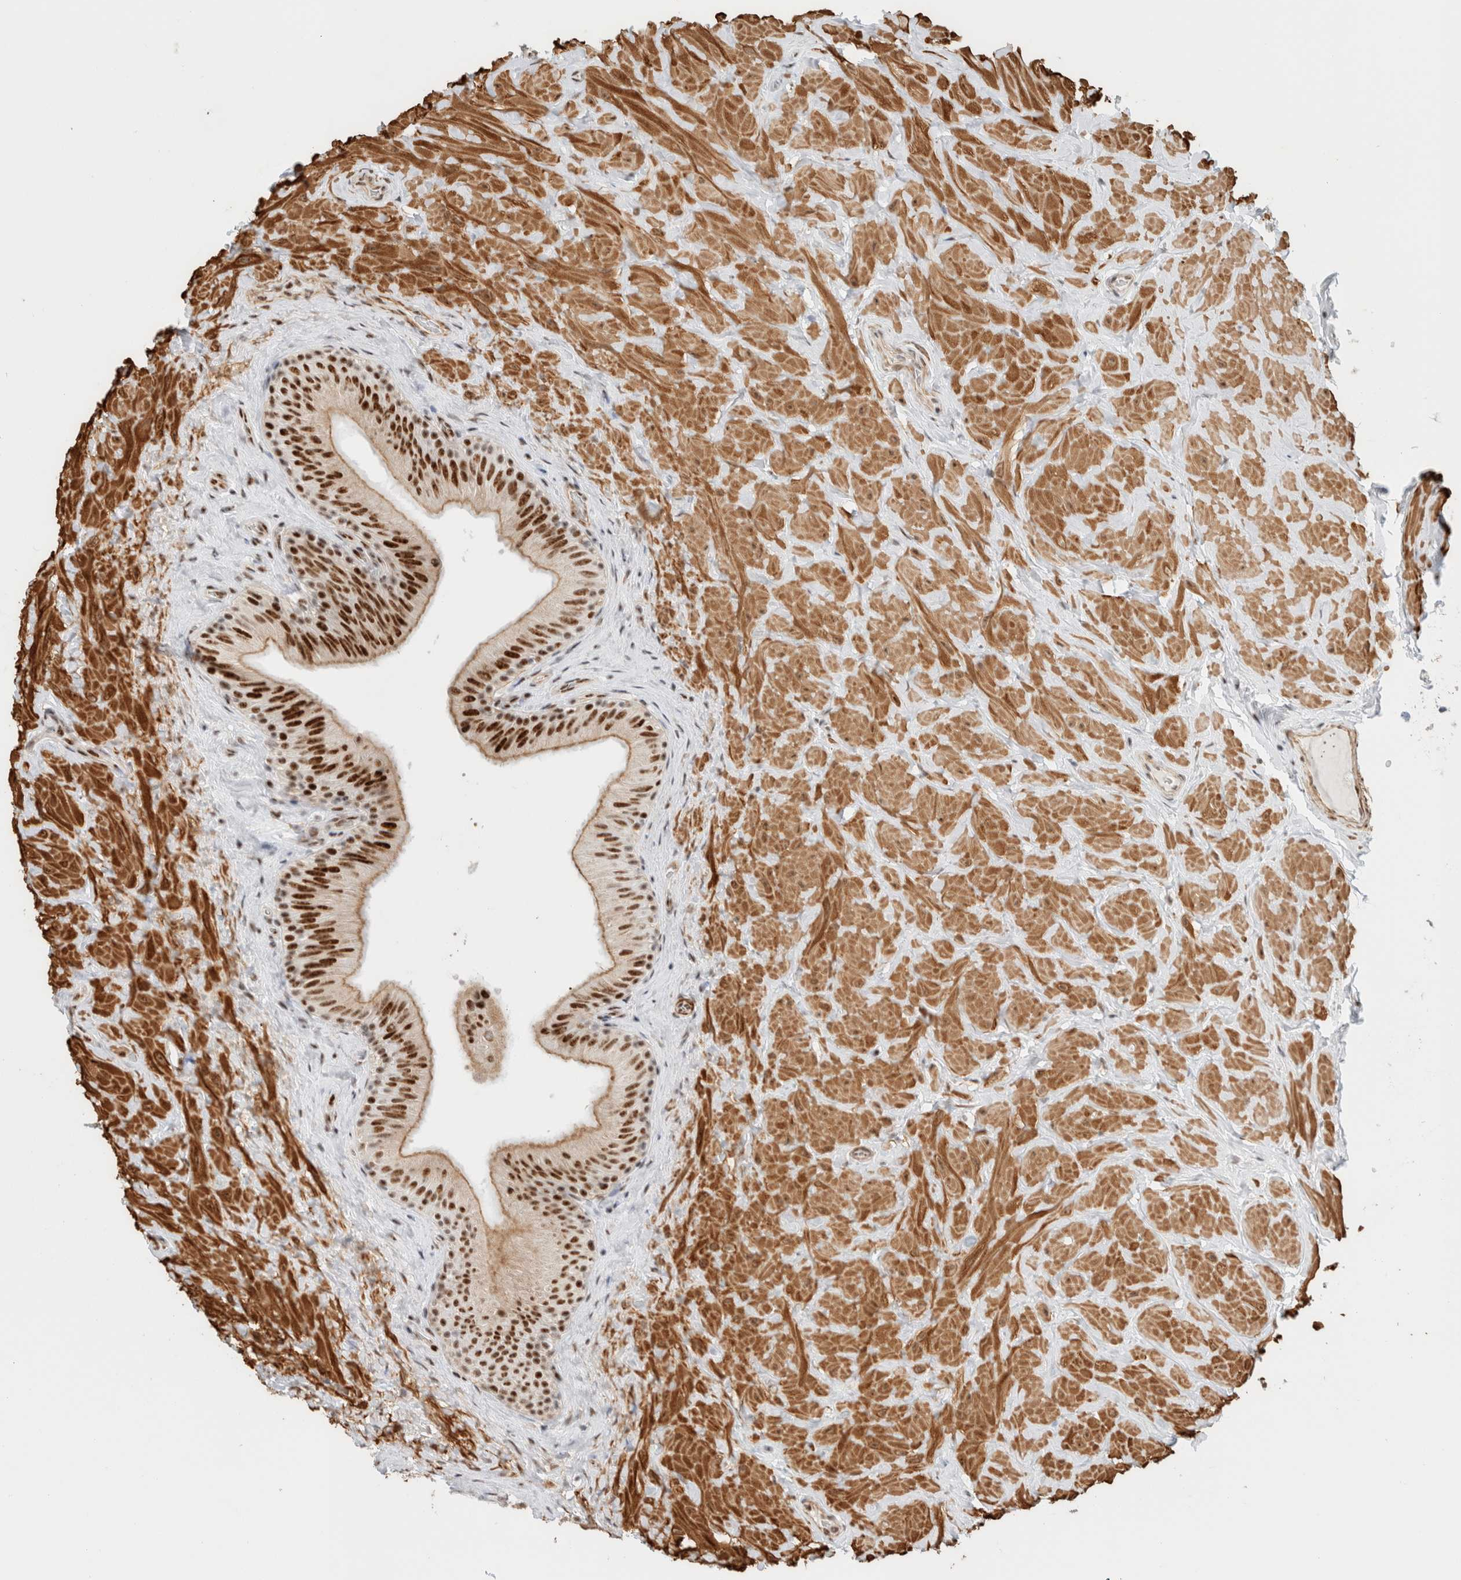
{"staining": {"intensity": "strong", "quantity": "25%-75%", "location": "cytoplasmic/membranous,nuclear"}, "tissue": "epididymis", "cell_type": "Glandular cells", "image_type": "normal", "snomed": [{"axis": "morphology", "description": "Normal tissue, NOS"}, {"axis": "topography", "description": "Vascular tissue"}, {"axis": "topography", "description": "Epididymis"}], "caption": "A high-resolution photomicrograph shows immunohistochemistry staining of unremarkable epididymis, which exhibits strong cytoplasmic/membranous,nuclear expression in approximately 25%-75% of glandular cells. (DAB (3,3'-diaminobenzidine) IHC with brightfield microscopy, high magnification).", "gene": "ID3", "patient": {"sex": "male", "age": 49}}